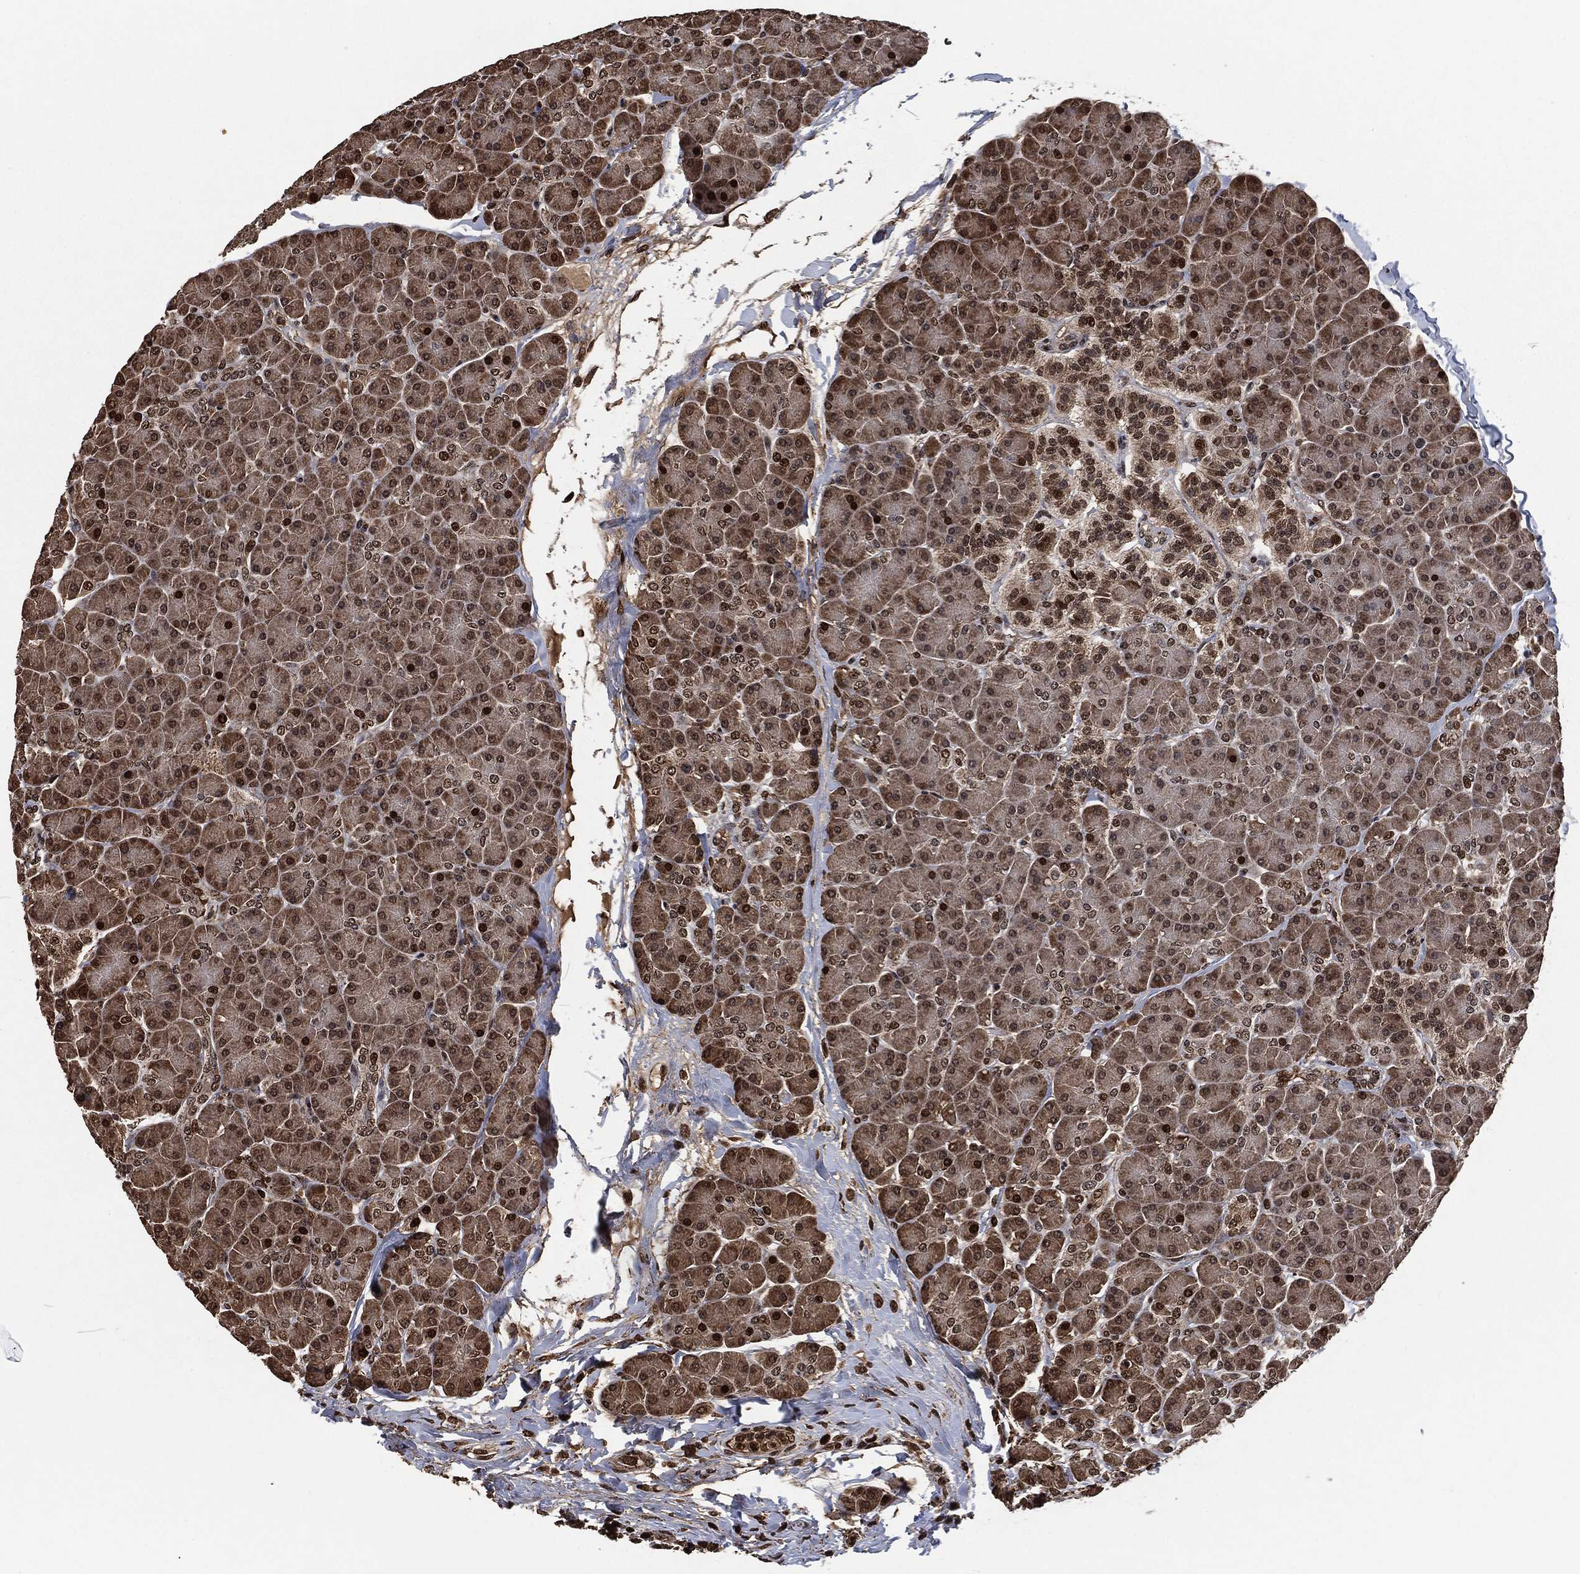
{"staining": {"intensity": "strong", "quantity": "<25%", "location": "nuclear"}, "tissue": "pancreas", "cell_type": "Exocrine glandular cells", "image_type": "normal", "snomed": [{"axis": "morphology", "description": "Normal tissue, NOS"}, {"axis": "topography", "description": "Pancreas"}], "caption": "IHC photomicrograph of normal pancreas: human pancreas stained using immunohistochemistry reveals medium levels of strong protein expression localized specifically in the nuclear of exocrine glandular cells, appearing as a nuclear brown color.", "gene": "SNAI1", "patient": {"sex": "female", "age": 44}}